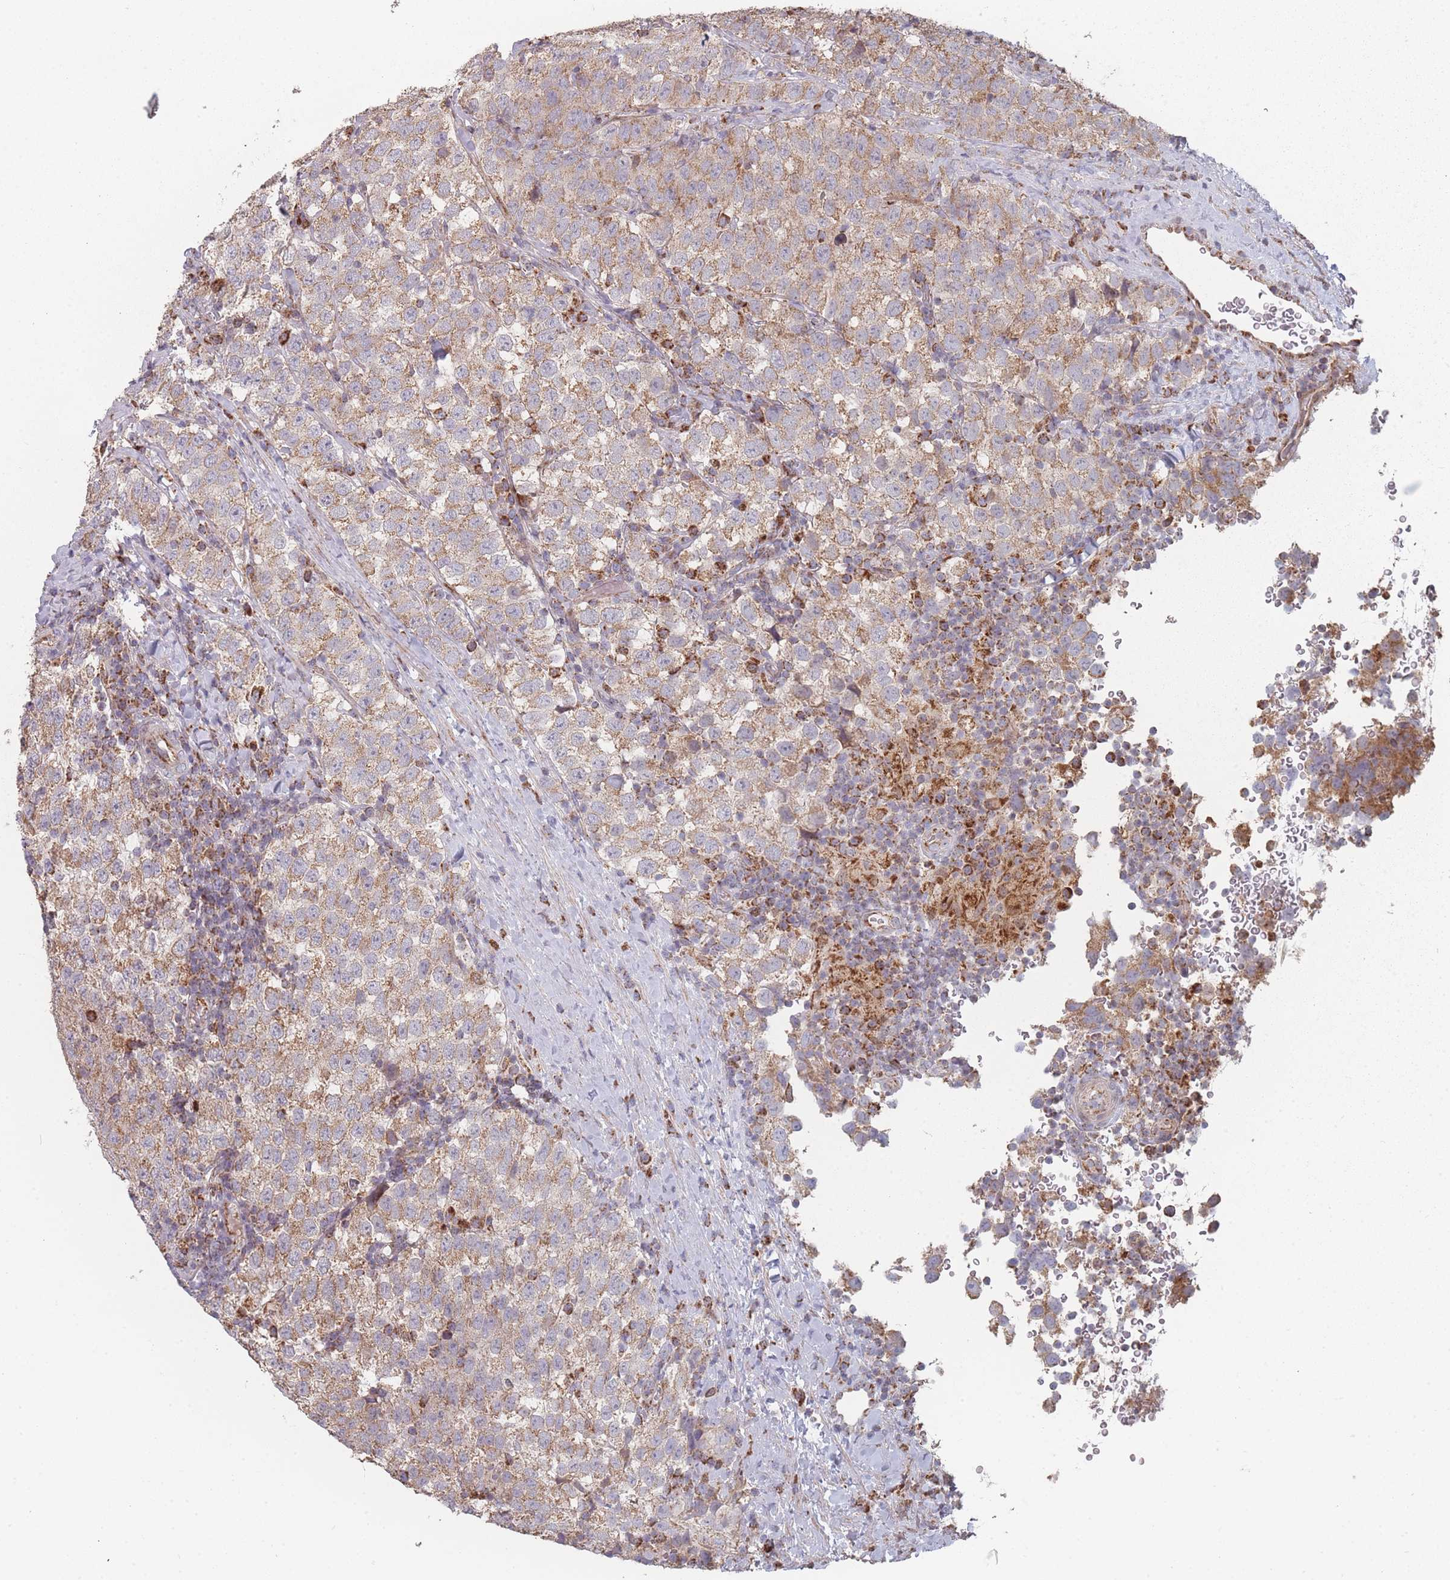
{"staining": {"intensity": "moderate", "quantity": ">75%", "location": "cytoplasmic/membranous"}, "tissue": "testis cancer", "cell_type": "Tumor cells", "image_type": "cancer", "snomed": [{"axis": "morphology", "description": "Seminoma, NOS"}, {"axis": "topography", "description": "Testis"}], "caption": "Immunohistochemical staining of human testis cancer exhibits moderate cytoplasmic/membranous protein staining in approximately >75% of tumor cells.", "gene": "PSMB3", "patient": {"sex": "male", "age": 34}}